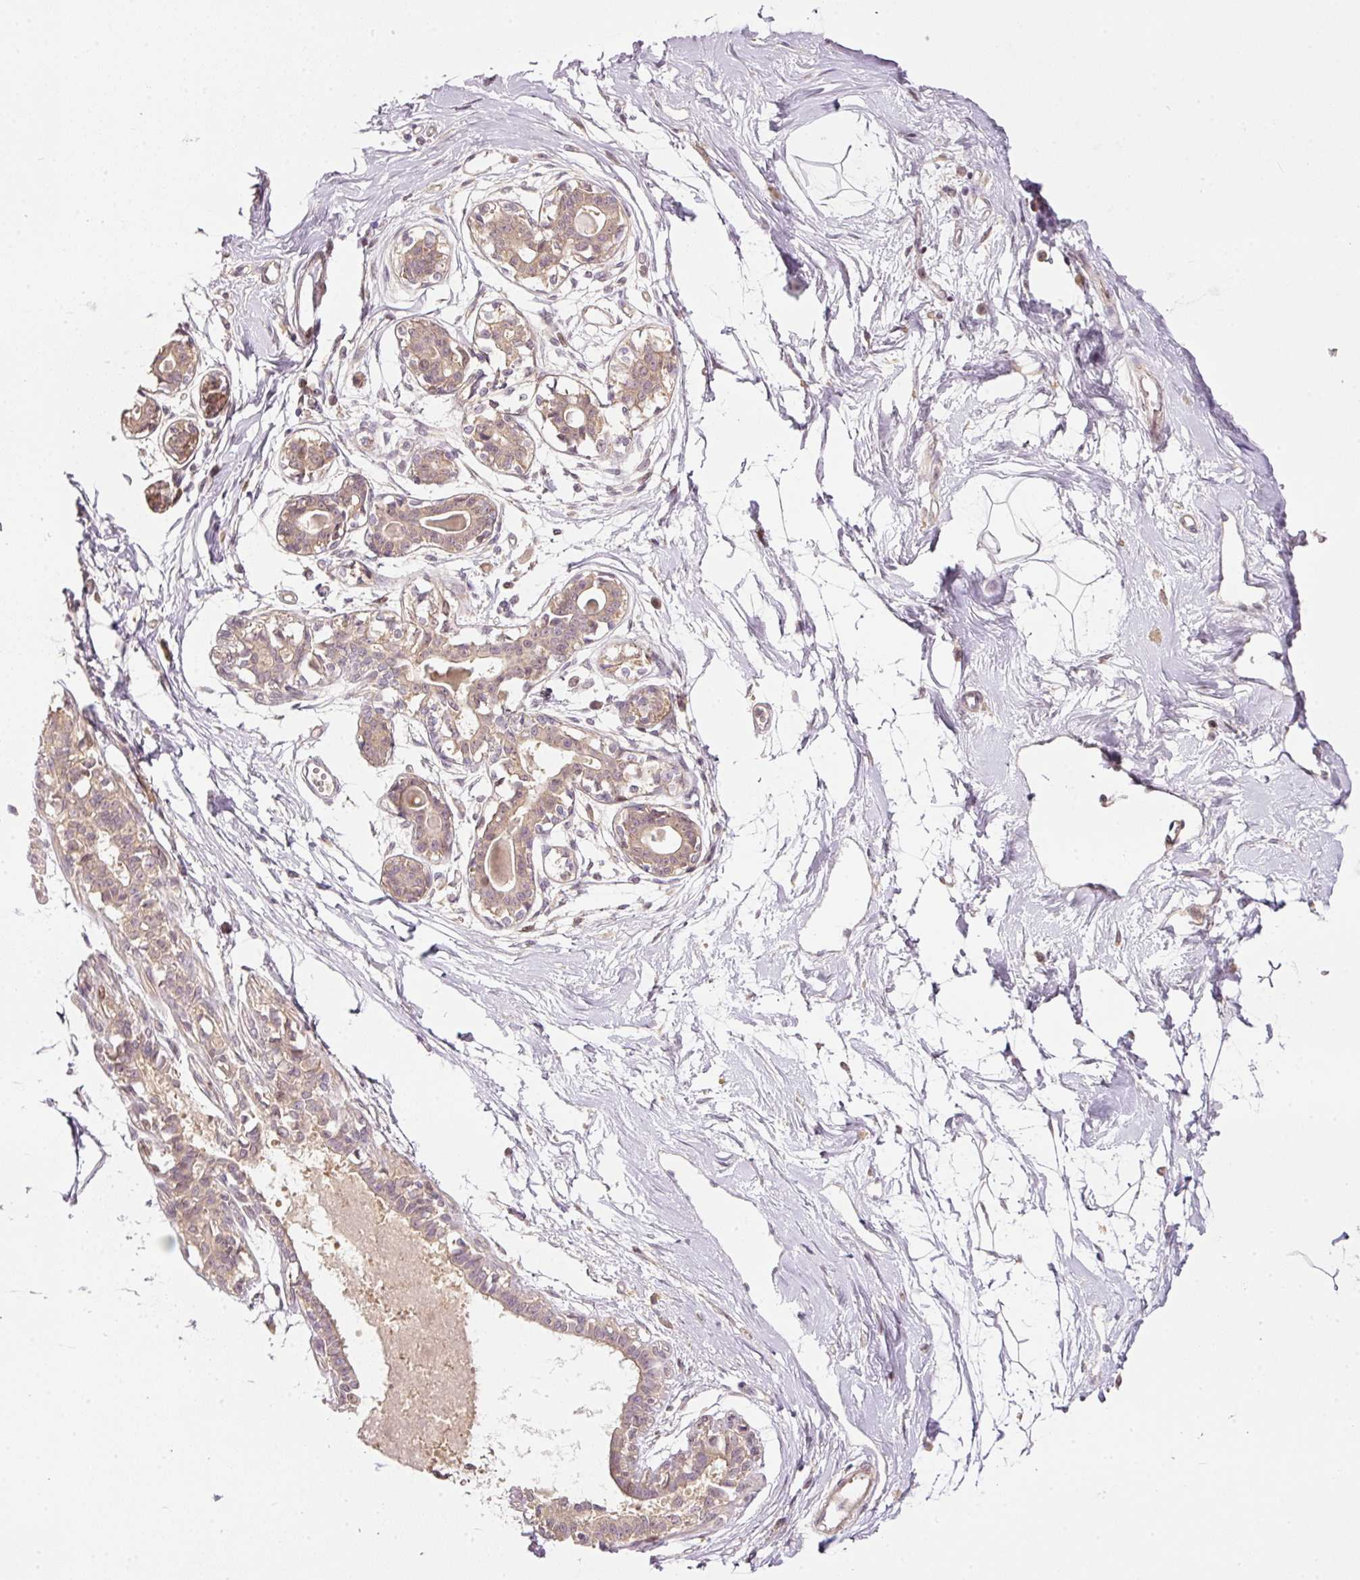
{"staining": {"intensity": "negative", "quantity": "none", "location": "none"}, "tissue": "breast", "cell_type": "Adipocytes", "image_type": "normal", "snomed": [{"axis": "morphology", "description": "Normal tissue, NOS"}, {"axis": "topography", "description": "Breast"}], "caption": "Adipocytes show no significant protein expression in benign breast. The staining was performed using DAB (3,3'-diaminobenzidine) to visualize the protein expression in brown, while the nuclei were stained in blue with hematoxylin (Magnification: 20x).", "gene": "PCDHB1", "patient": {"sex": "female", "age": 45}}